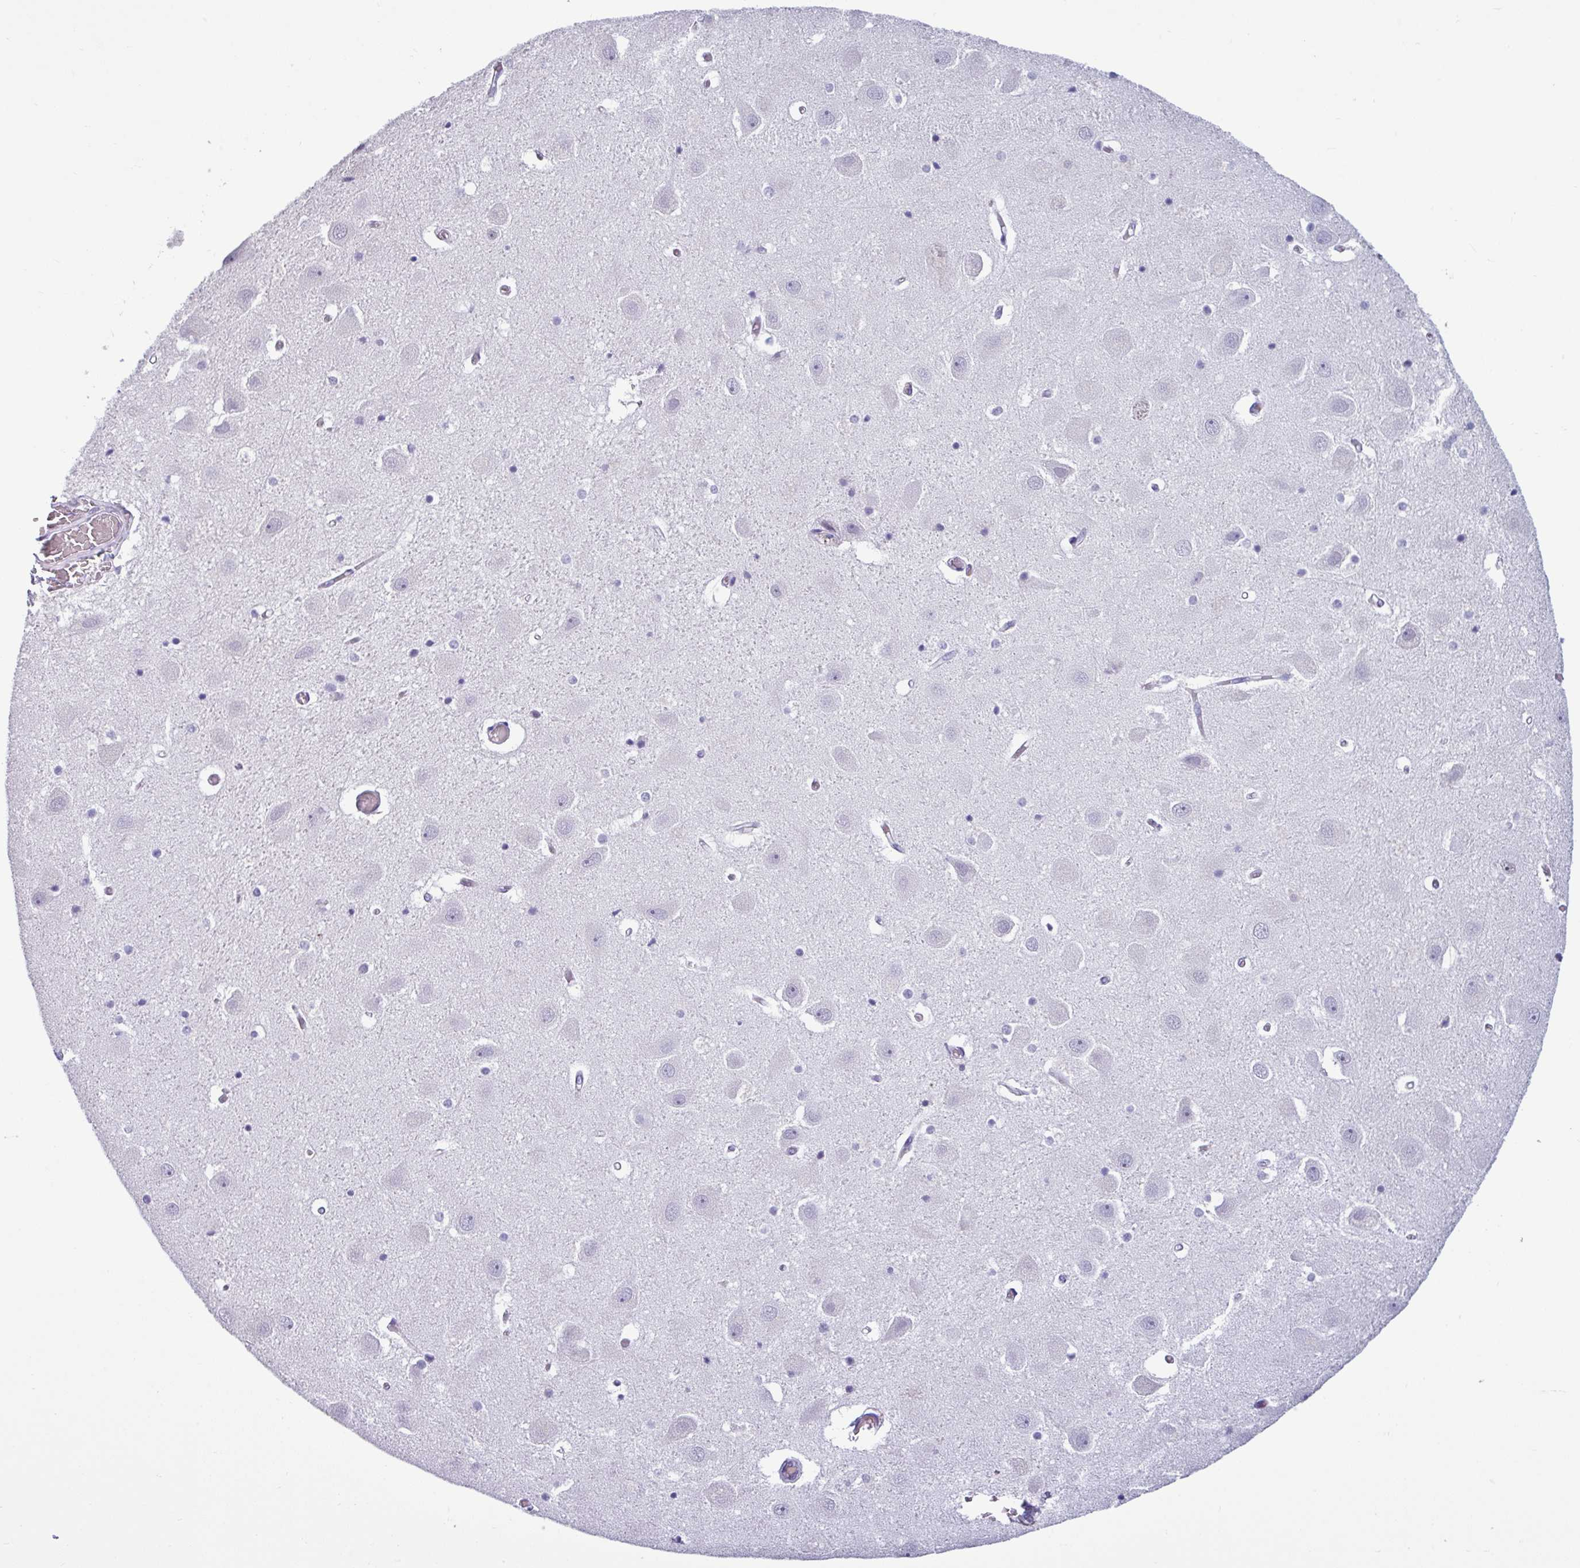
{"staining": {"intensity": "negative", "quantity": "none", "location": "none"}, "tissue": "hippocampus", "cell_type": "Glial cells", "image_type": "normal", "snomed": [{"axis": "morphology", "description": "Normal tissue, NOS"}, {"axis": "topography", "description": "Hippocampus"}], "caption": "Hippocampus was stained to show a protein in brown. There is no significant staining in glial cells. (DAB immunohistochemistry, high magnification).", "gene": "SRGAP1", "patient": {"sex": "female", "age": 52}}